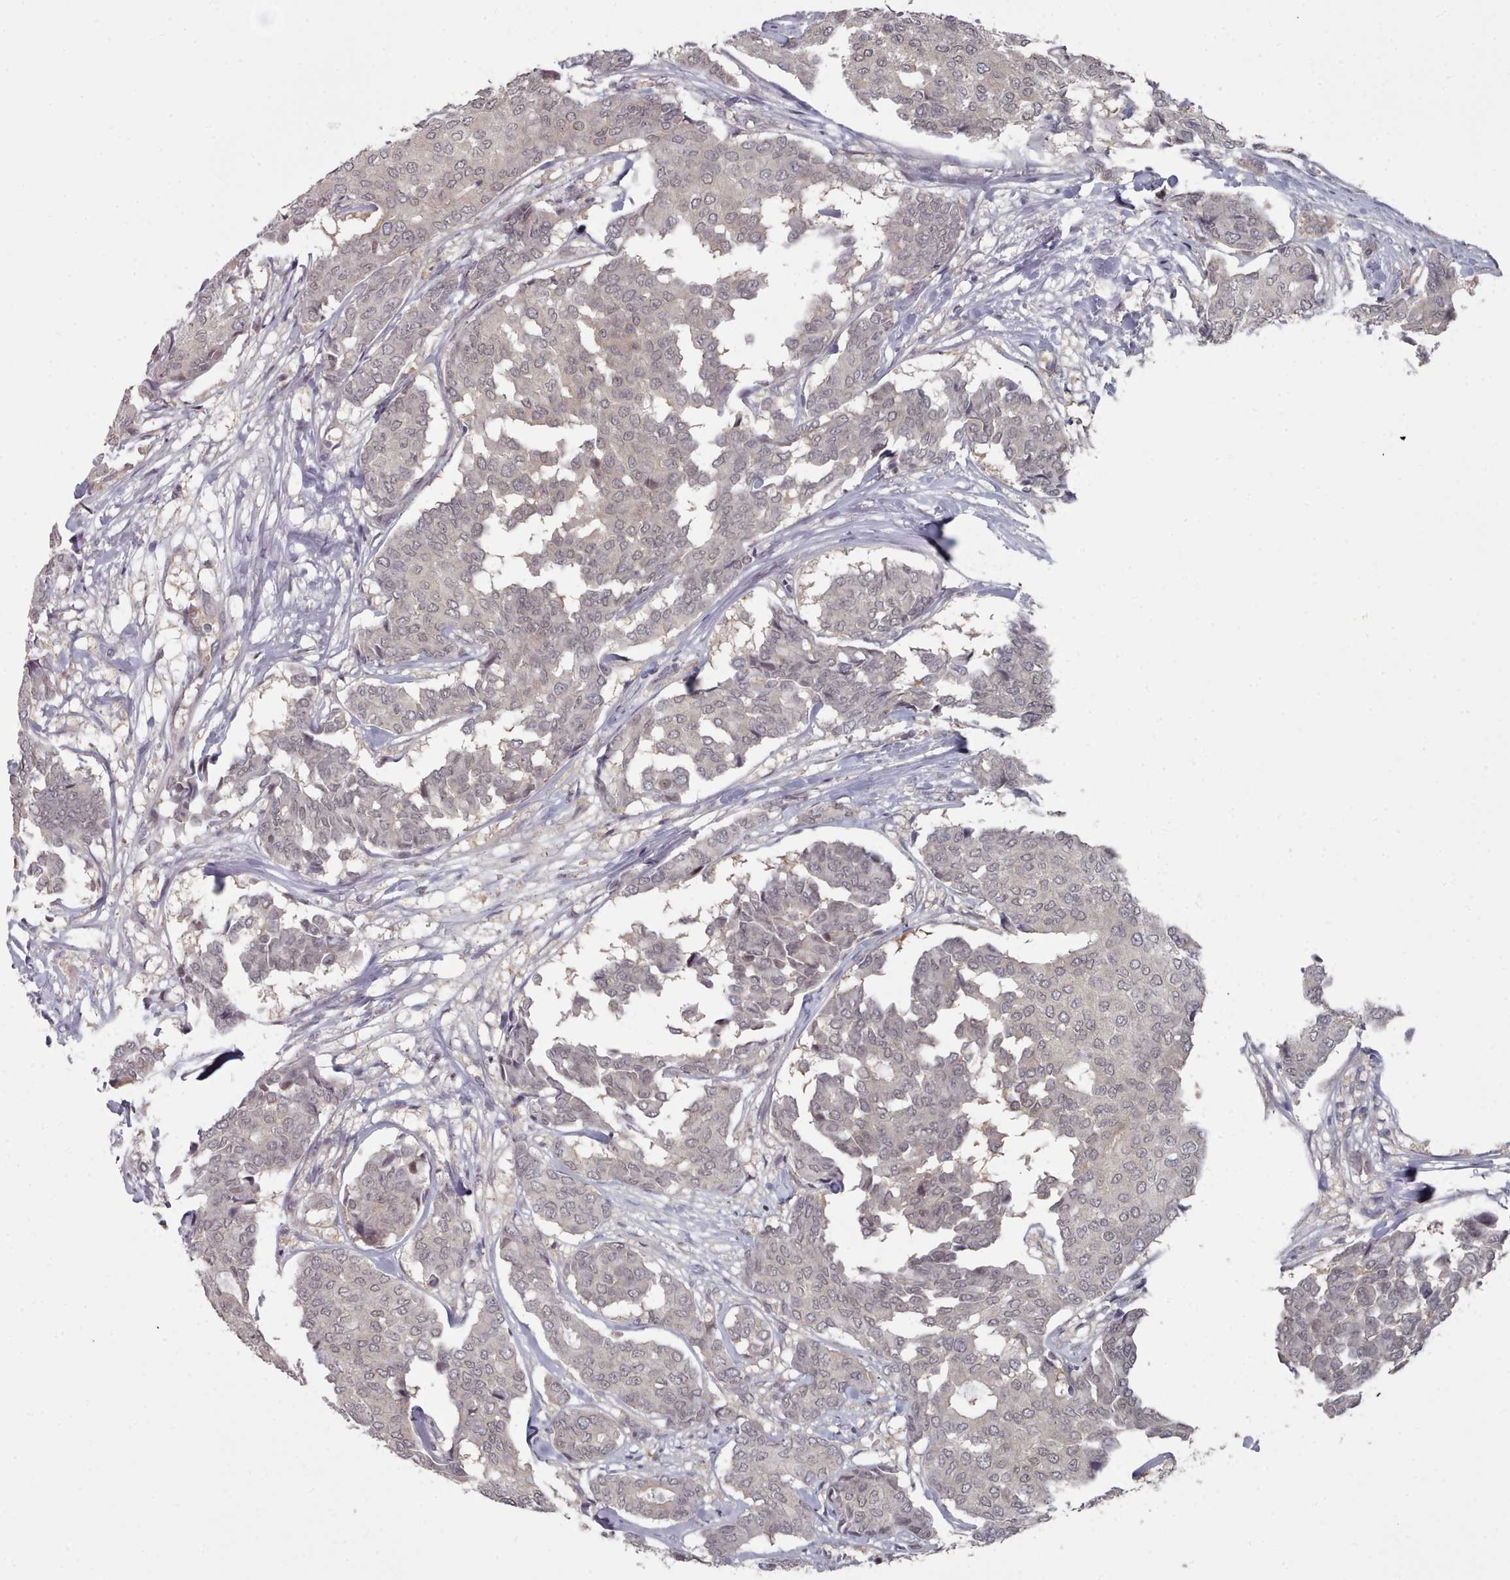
{"staining": {"intensity": "negative", "quantity": "none", "location": "none"}, "tissue": "breast cancer", "cell_type": "Tumor cells", "image_type": "cancer", "snomed": [{"axis": "morphology", "description": "Duct carcinoma"}, {"axis": "topography", "description": "Breast"}], "caption": "IHC of breast cancer (invasive ductal carcinoma) exhibits no expression in tumor cells. (Brightfield microscopy of DAB (3,3'-diaminobenzidine) IHC at high magnification).", "gene": "HYAL3", "patient": {"sex": "female", "age": 75}}